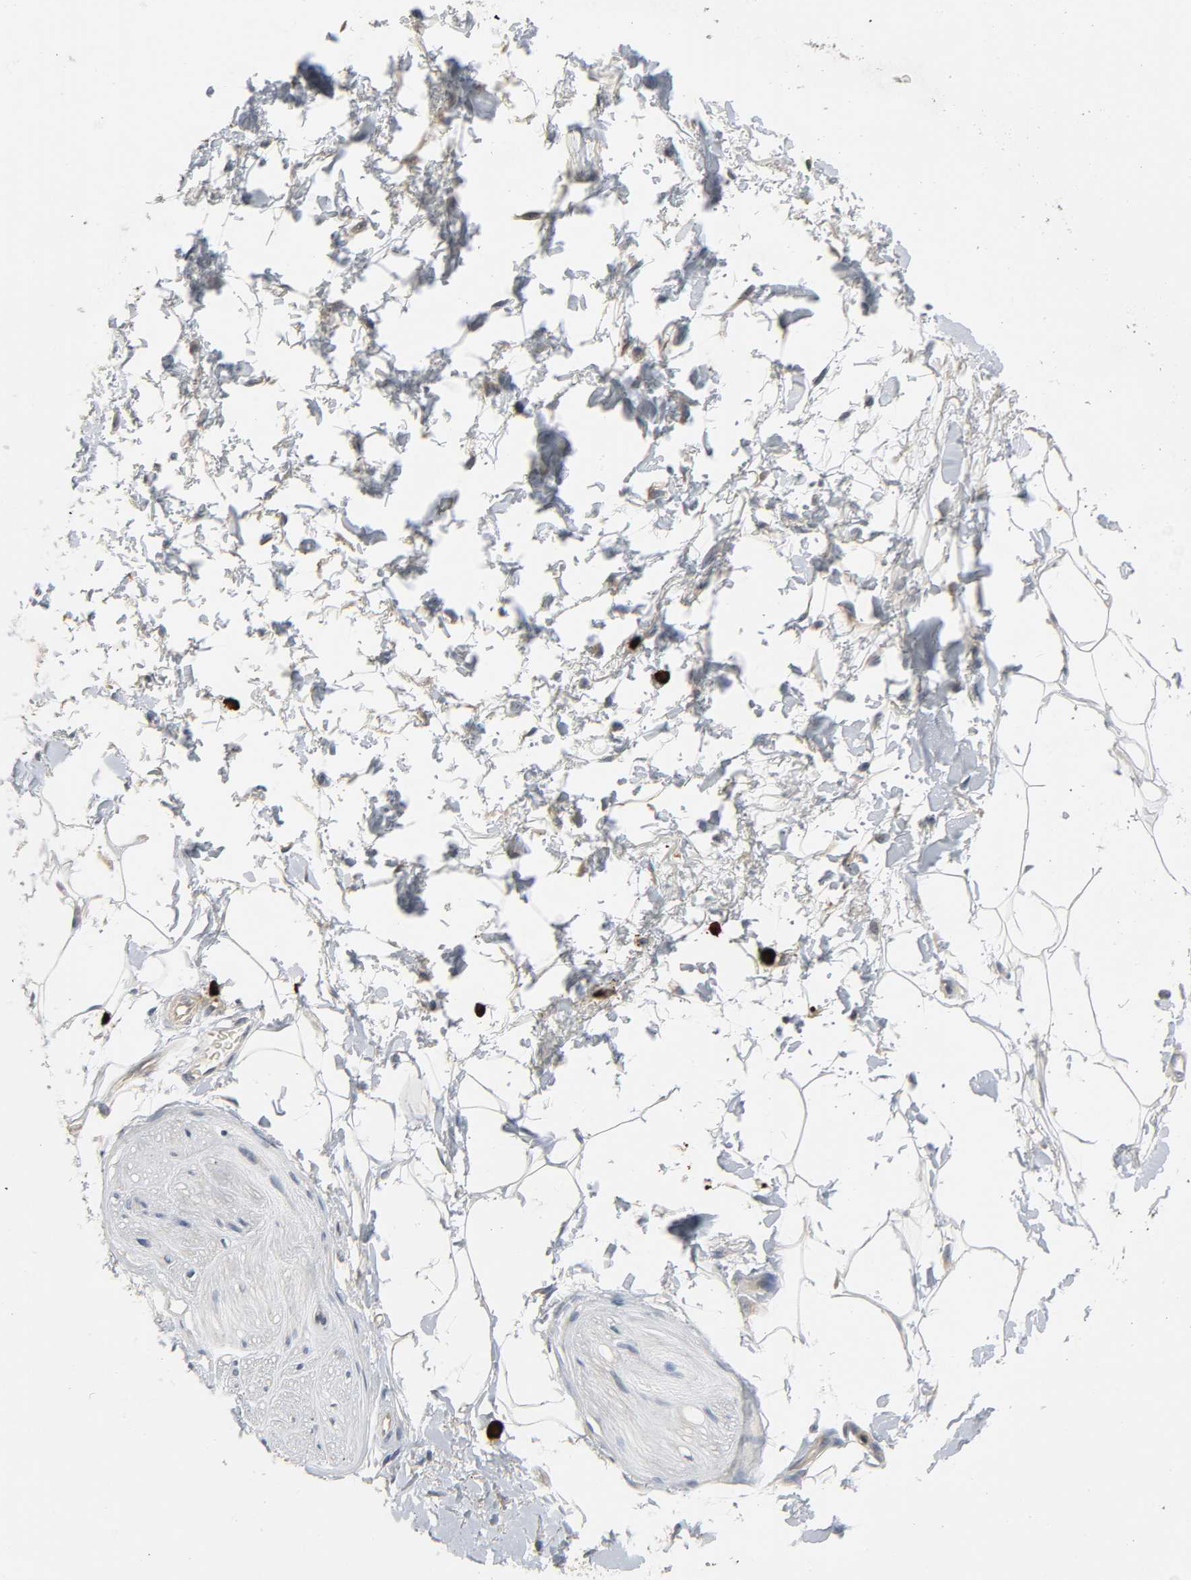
{"staining": {"intensity": "negative", "quantity": "none", "location": "none"}, "tissue": "adipose tissue", "cell_type": "Adipocytes", "image_type": "normal", "snomed": [{"axis": "morphology", "description": "Normal tissue, NOS"}, {"axis": "topography", "description": "Soft tissue"}, {"axis": "topography", "description": "Peripheral nerve tissue"}], "caption": "An IHC histopathology image of benign adipose tissue is shown. There is no staining in adipocytes of adipose tissue.", "gene": "LIMCH1", "patient": {"sex": "female", "age": 71}}